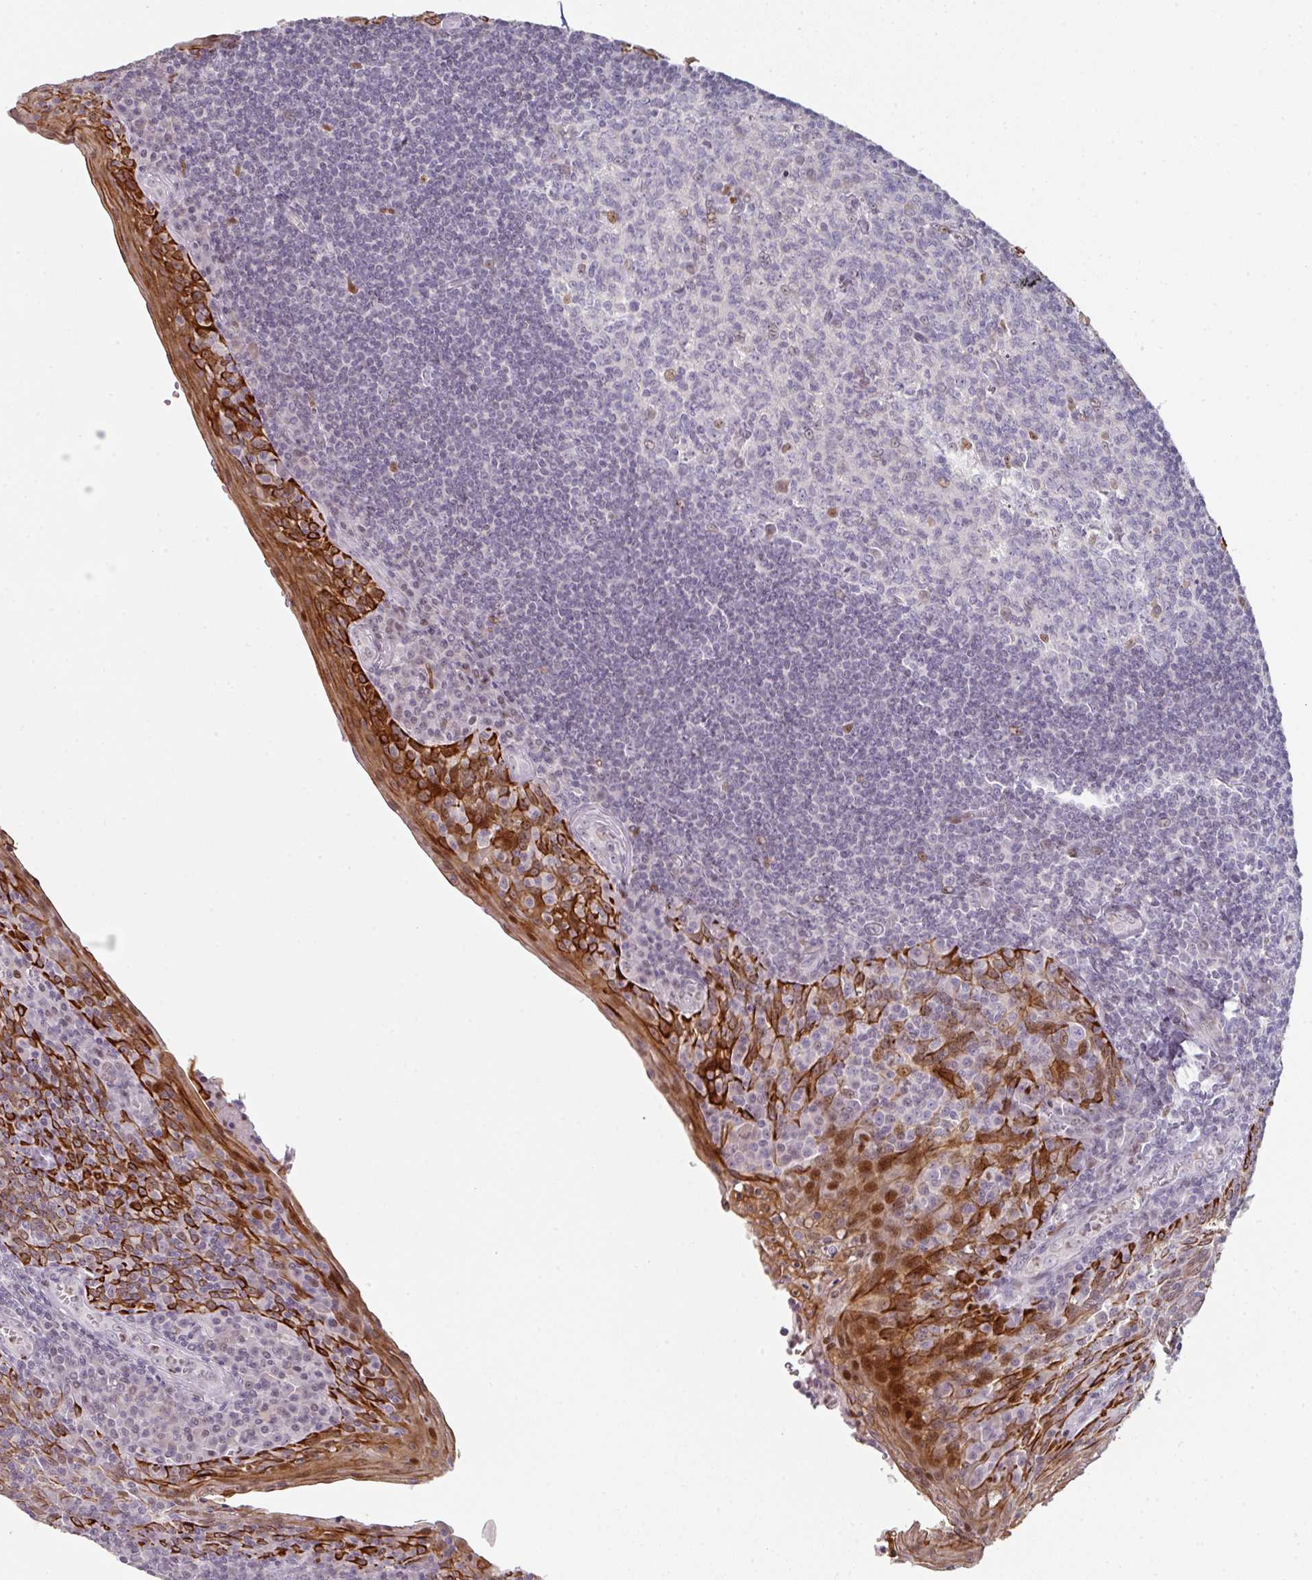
{"staining": {"intensity": "weak", "quantity": "<25%", "location": "nuclear"}, "tissue": "tonsil", "cell_type": "Germinal center cells", "image_type": "normal", "snomed": [{"axis": "morphology", "description": "Normal tissue, NOS"}, {"axis": "topography", "description": "Tonsil"}], "caption": "A micrograph of human tonsil is negative for staining in germinal center cells.", "gene": "GTF2H3", "patient": {"sex": "male", "age": 27}}